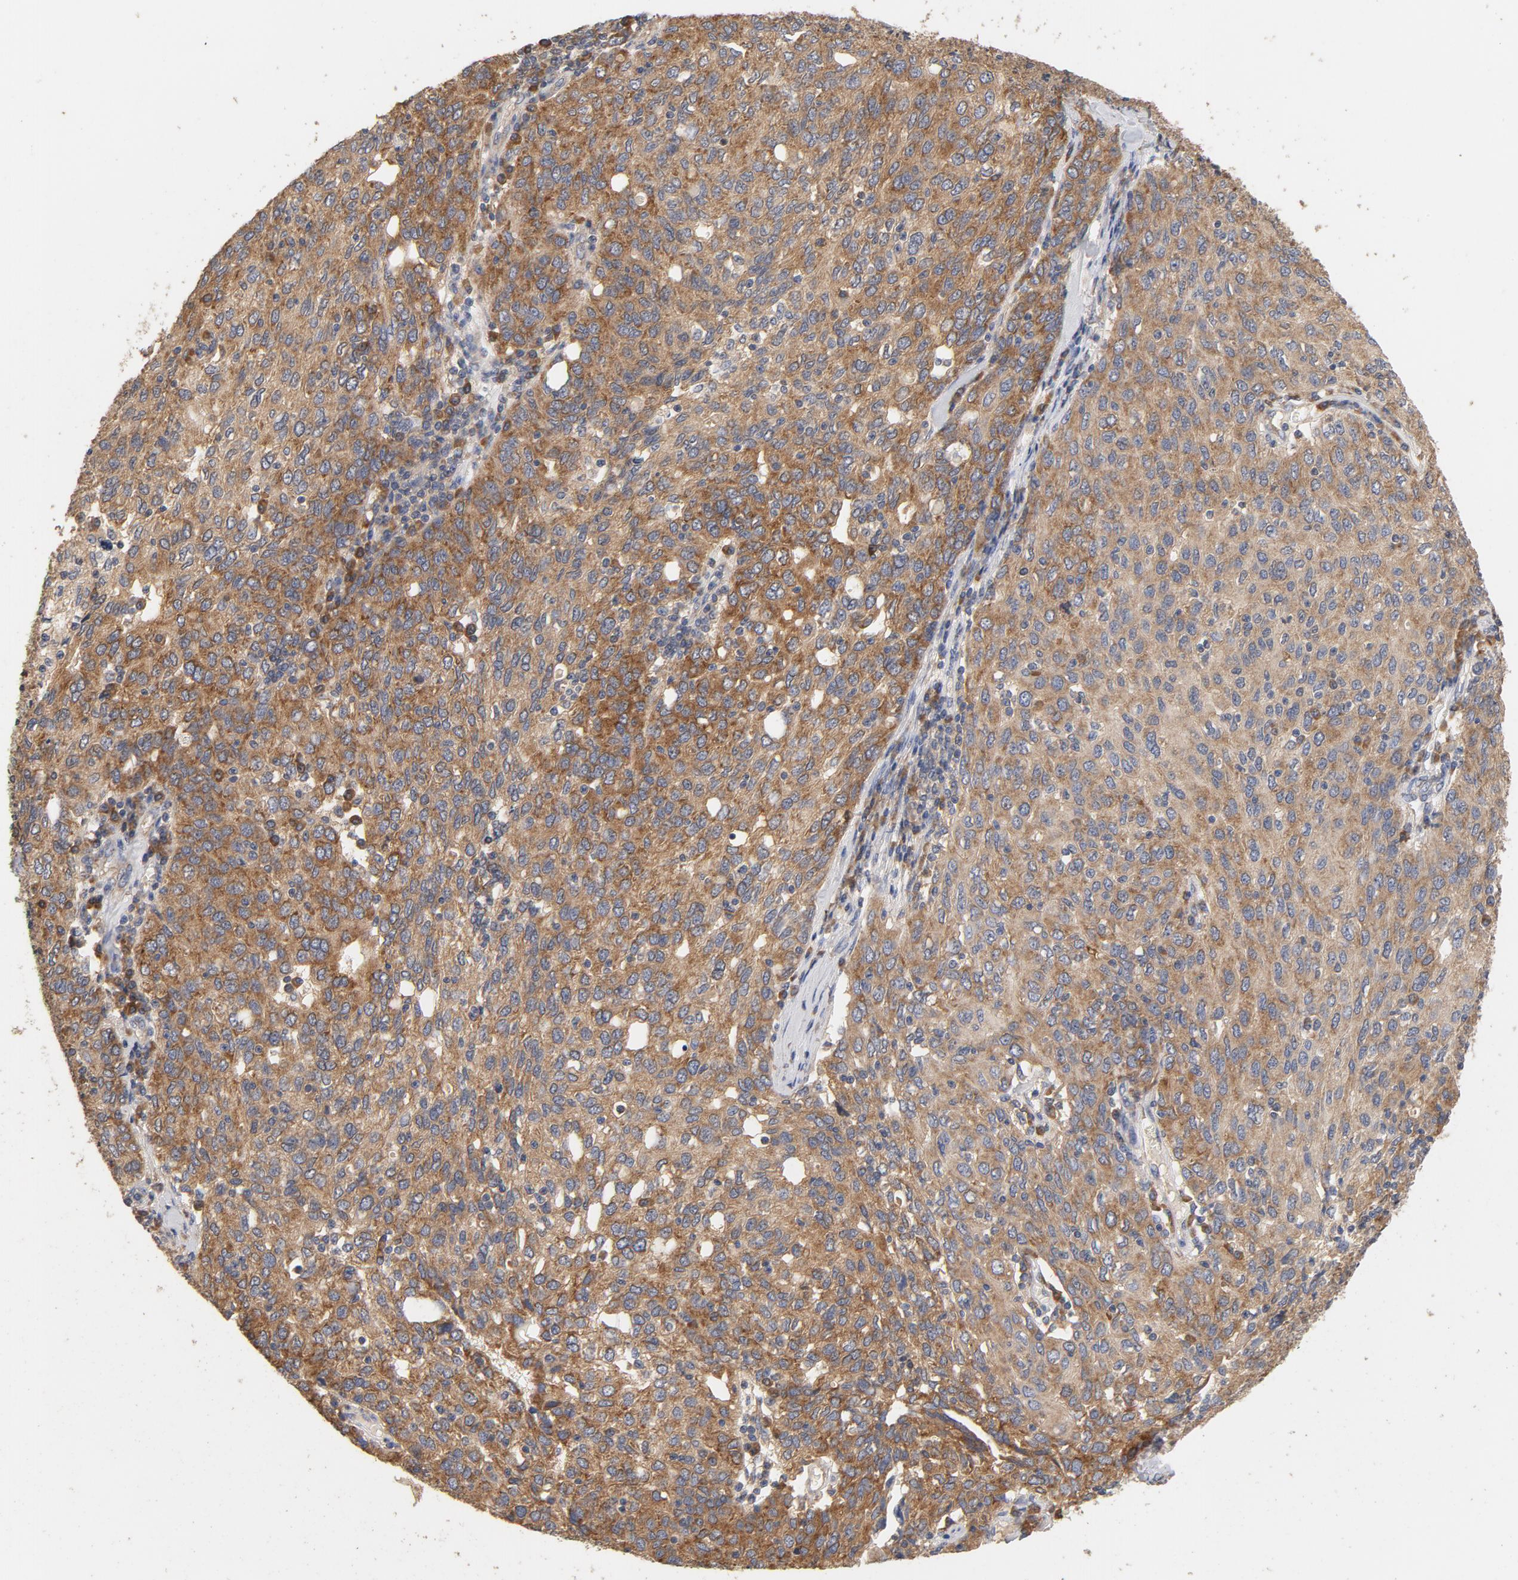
{"staining": {"intensity": "moderate", "quantity": ">75%", "location": "cytoplasmic/membranous"}, "tissue": "ovarian cancer", "cell_type": "Tumor cells", "image_type": "cancer", "snomed": [{"axis": "morphology", "description": "Carcinoma, endometroid"}, {"axis": "topography", "description": "Ovary"}], "caption": "DAB immunohistochemical staining of human ovarian cancer (endometroid carcinoma) exhibits moderate cytoplasmic/membranous protein staining in approximately >75% of tumor cells.", "gene": "DDX6", "patient": {"sex": "female", "age": 50}}